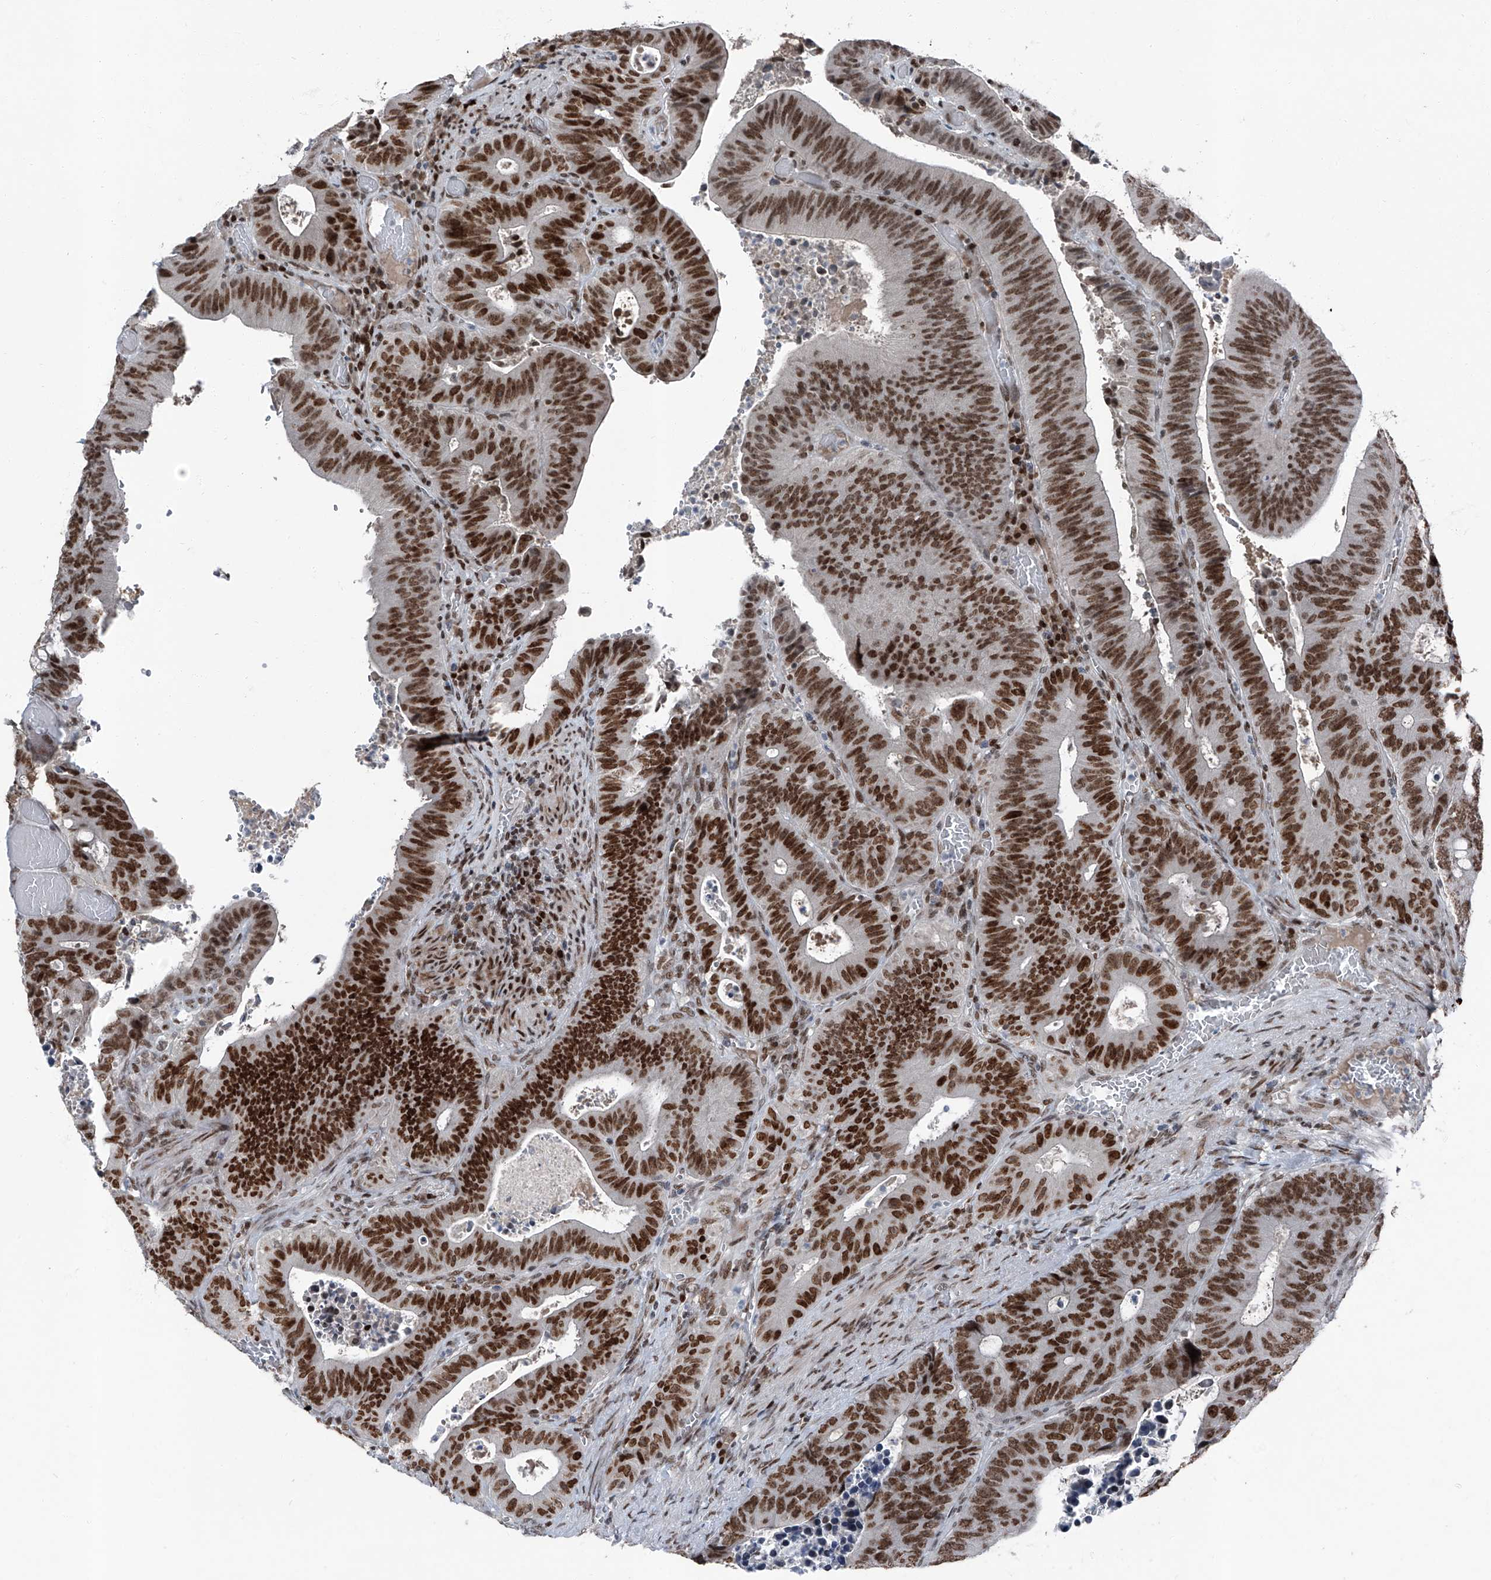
{"staining": {"intensity": "strong", "quantity": ">75%", "location": "nuclear"}, "tissue": "colorectal cancer", "cell_type": "Tumor cells", "image_type": "cancer", "snomed": [{"axis": "morphology", "description": "Adenocarcinoma, NOS"}, {"axis": "topography", "description": "Colon"}], "caption": "This image demonstrates immunohistochemistry (IHC) staining of colorectal cancer (adenocarcinoma), with high strong nuclear positivity in approximately >75% of tumor cells.", "gene": "BMI1", "patient": {"sex": "male", "age": 87}}